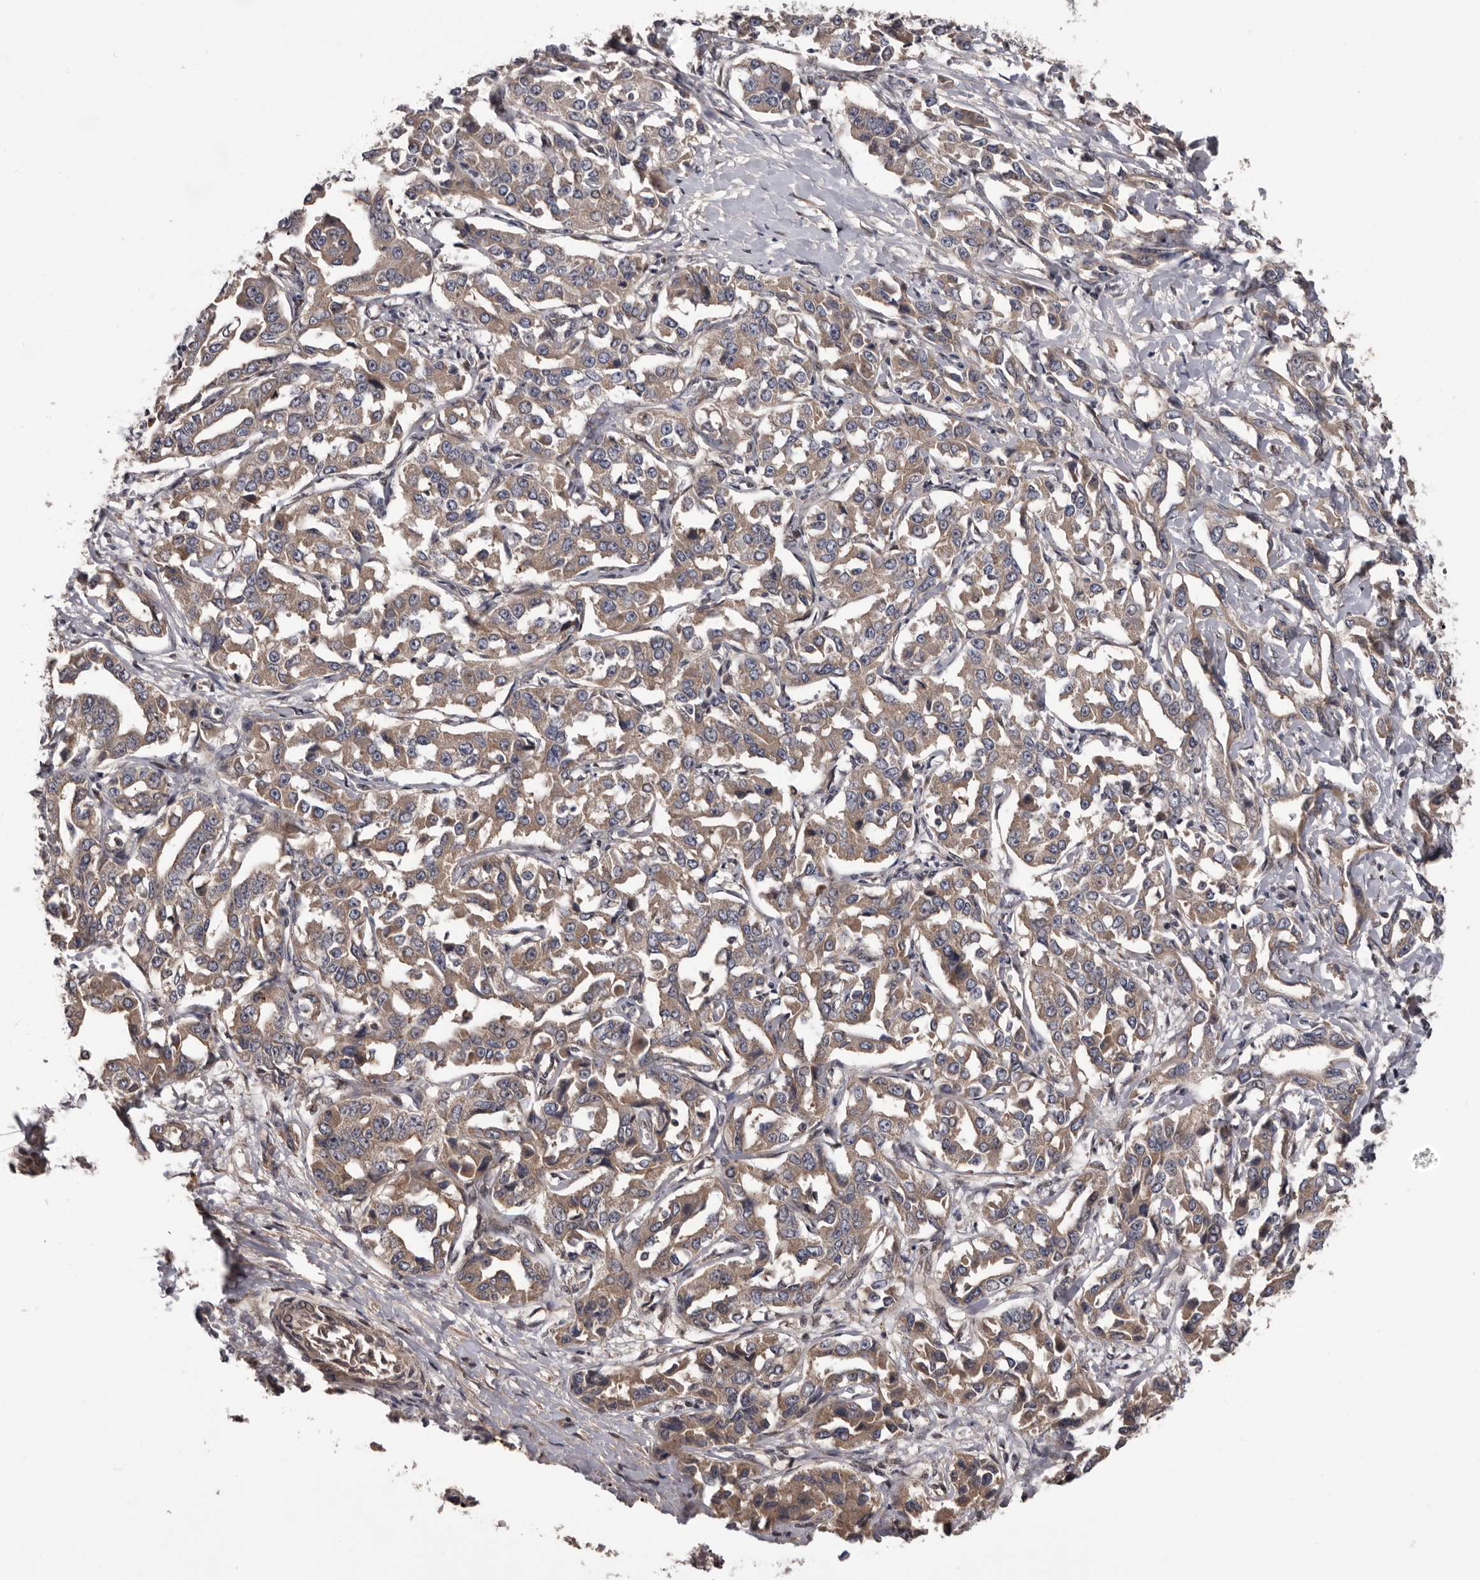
{"staining": {"intensity": "weak", "quantity": ">75%", "location": "cytoplasmic/membranous"}, "tissue": "liver cancer", "cell_type": "Tumor cells", "image_type": "cancer", "snomed": [{"axis": "morphology", "description": "Cholangiocarcinoma"}, {"axis": "topography", "description": "Liver"}], "caption": "IHC photomicrograph of cholangiocarcinoma (liver) stained for a protein (brown), which demonstrates low levels of weak cytoplasmic/membranous expression in approximately >75% of tumor cells.", "gene": "PRKD1", "patient": {"sex": "male", "age": 59}}